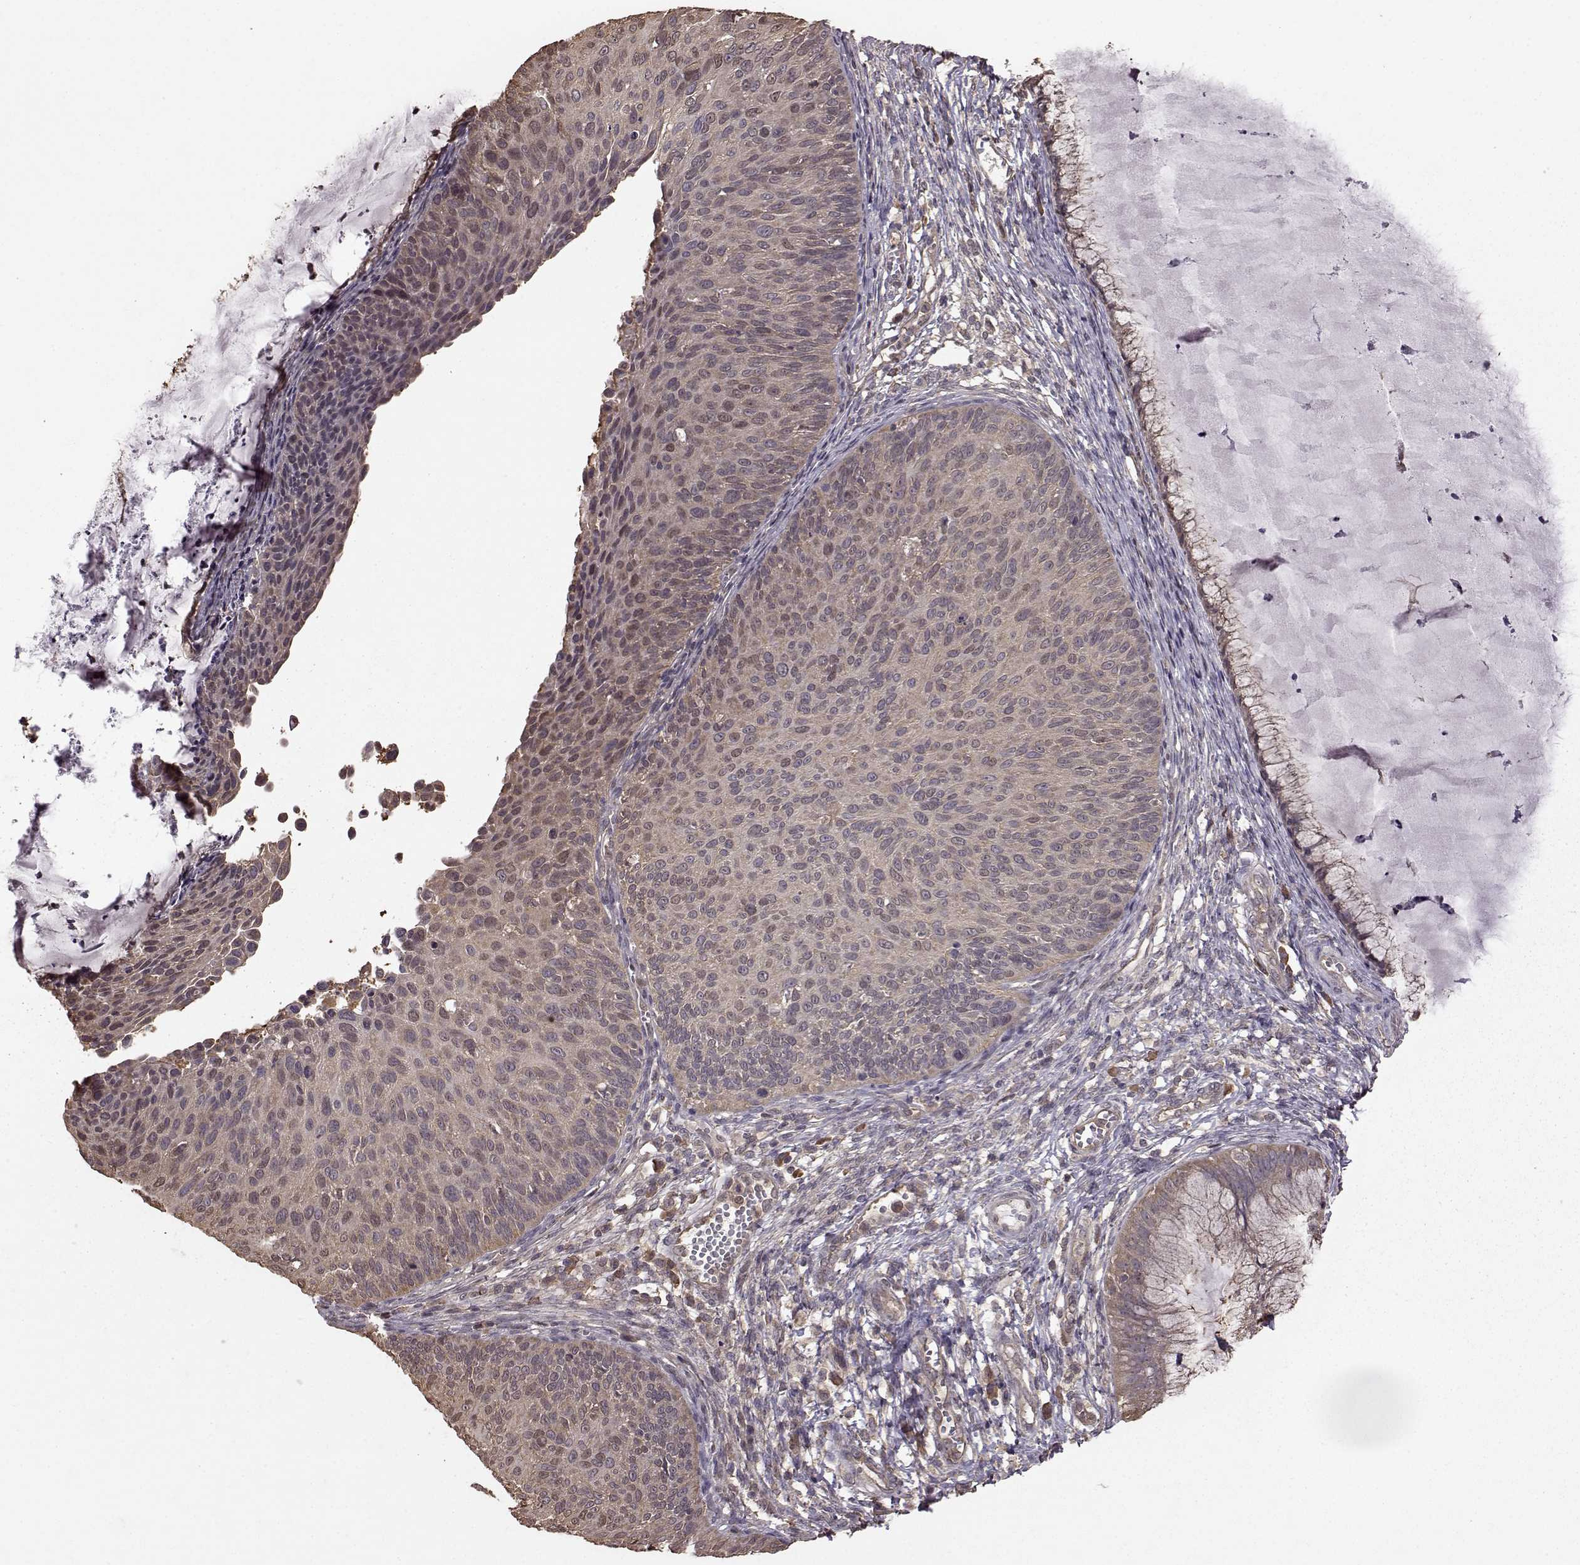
{"staining": {"intensity": "weak", "quantity": ">75%", "location": "cytoplasmic/membranous"}, "tissue": "cervical cancer", "cell_type": "Tumor cells", "image_type": "cancer", "snomed": [{"axis": "morphology", "description": "Squamous cell carcinoma, NOS"}, {"axis": "topography", "description": "Cervix"}], "caption": "A brown stain shows weak cytoplasmic/membranous staining of a protein in human cervical squamous cell carcinoma tumor cells.", "gene": "NME1-NME2", "patient": {"sex": "female", "age": 36}}